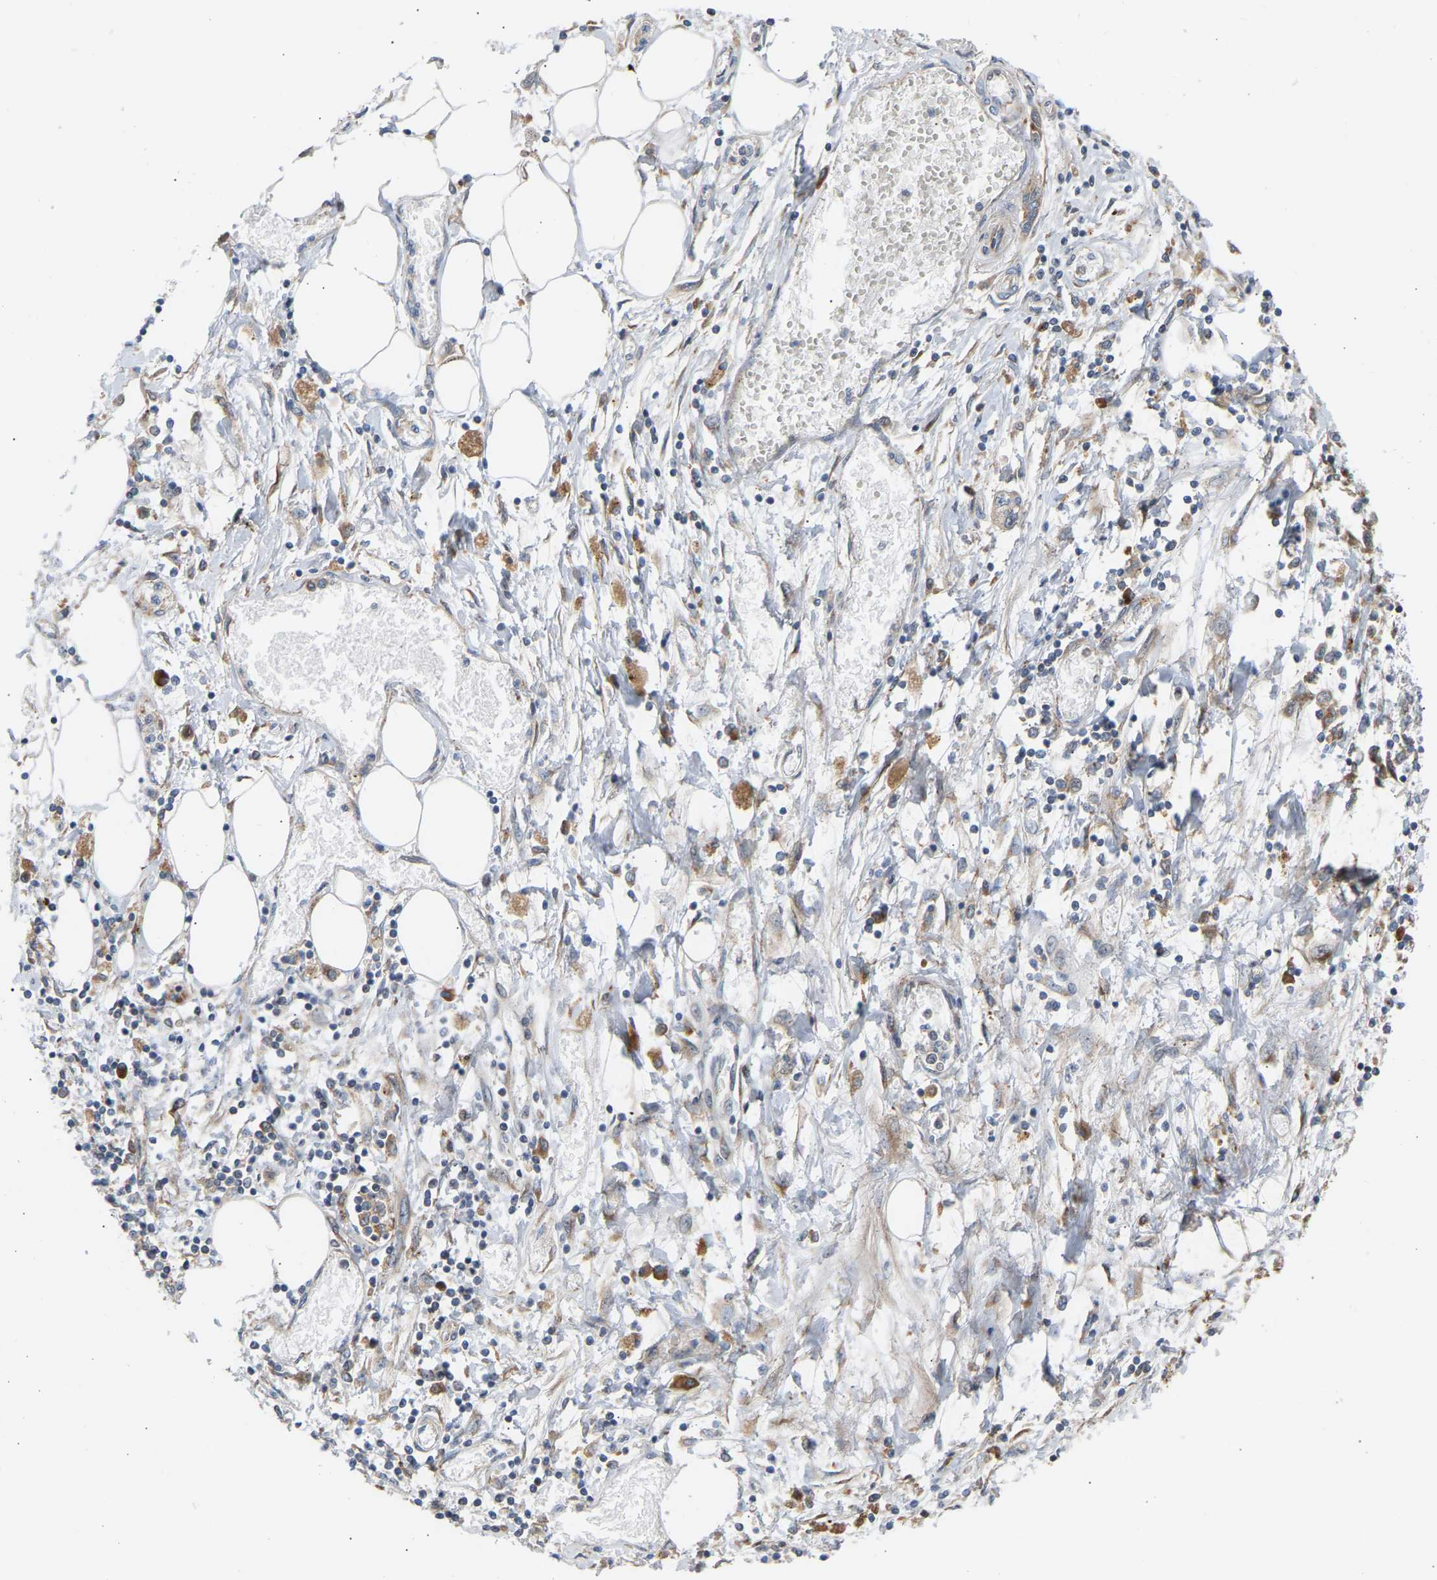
{"staining": {"intensity": "moderate", "quantity": ">75%", "location": "cytoplasmic/membranous"}, "tissue": "pancreatic cancer", "cell_type": "Tumor cells", "image_type": "cancer", "snomed": [{"axis": "morphology", "description": "Adenocarcinoma, NOS"}, {"axis": "topography", "description": "Pancreas"}], "caption": "Brown immunohistochemical staining in human pancreatic cancer demonstrates moderate cytoplasmic/membranous positivity in about >75% of tumor cells.", "gene": "GCN1", "patient": {"sex": "male", "age": 56}}